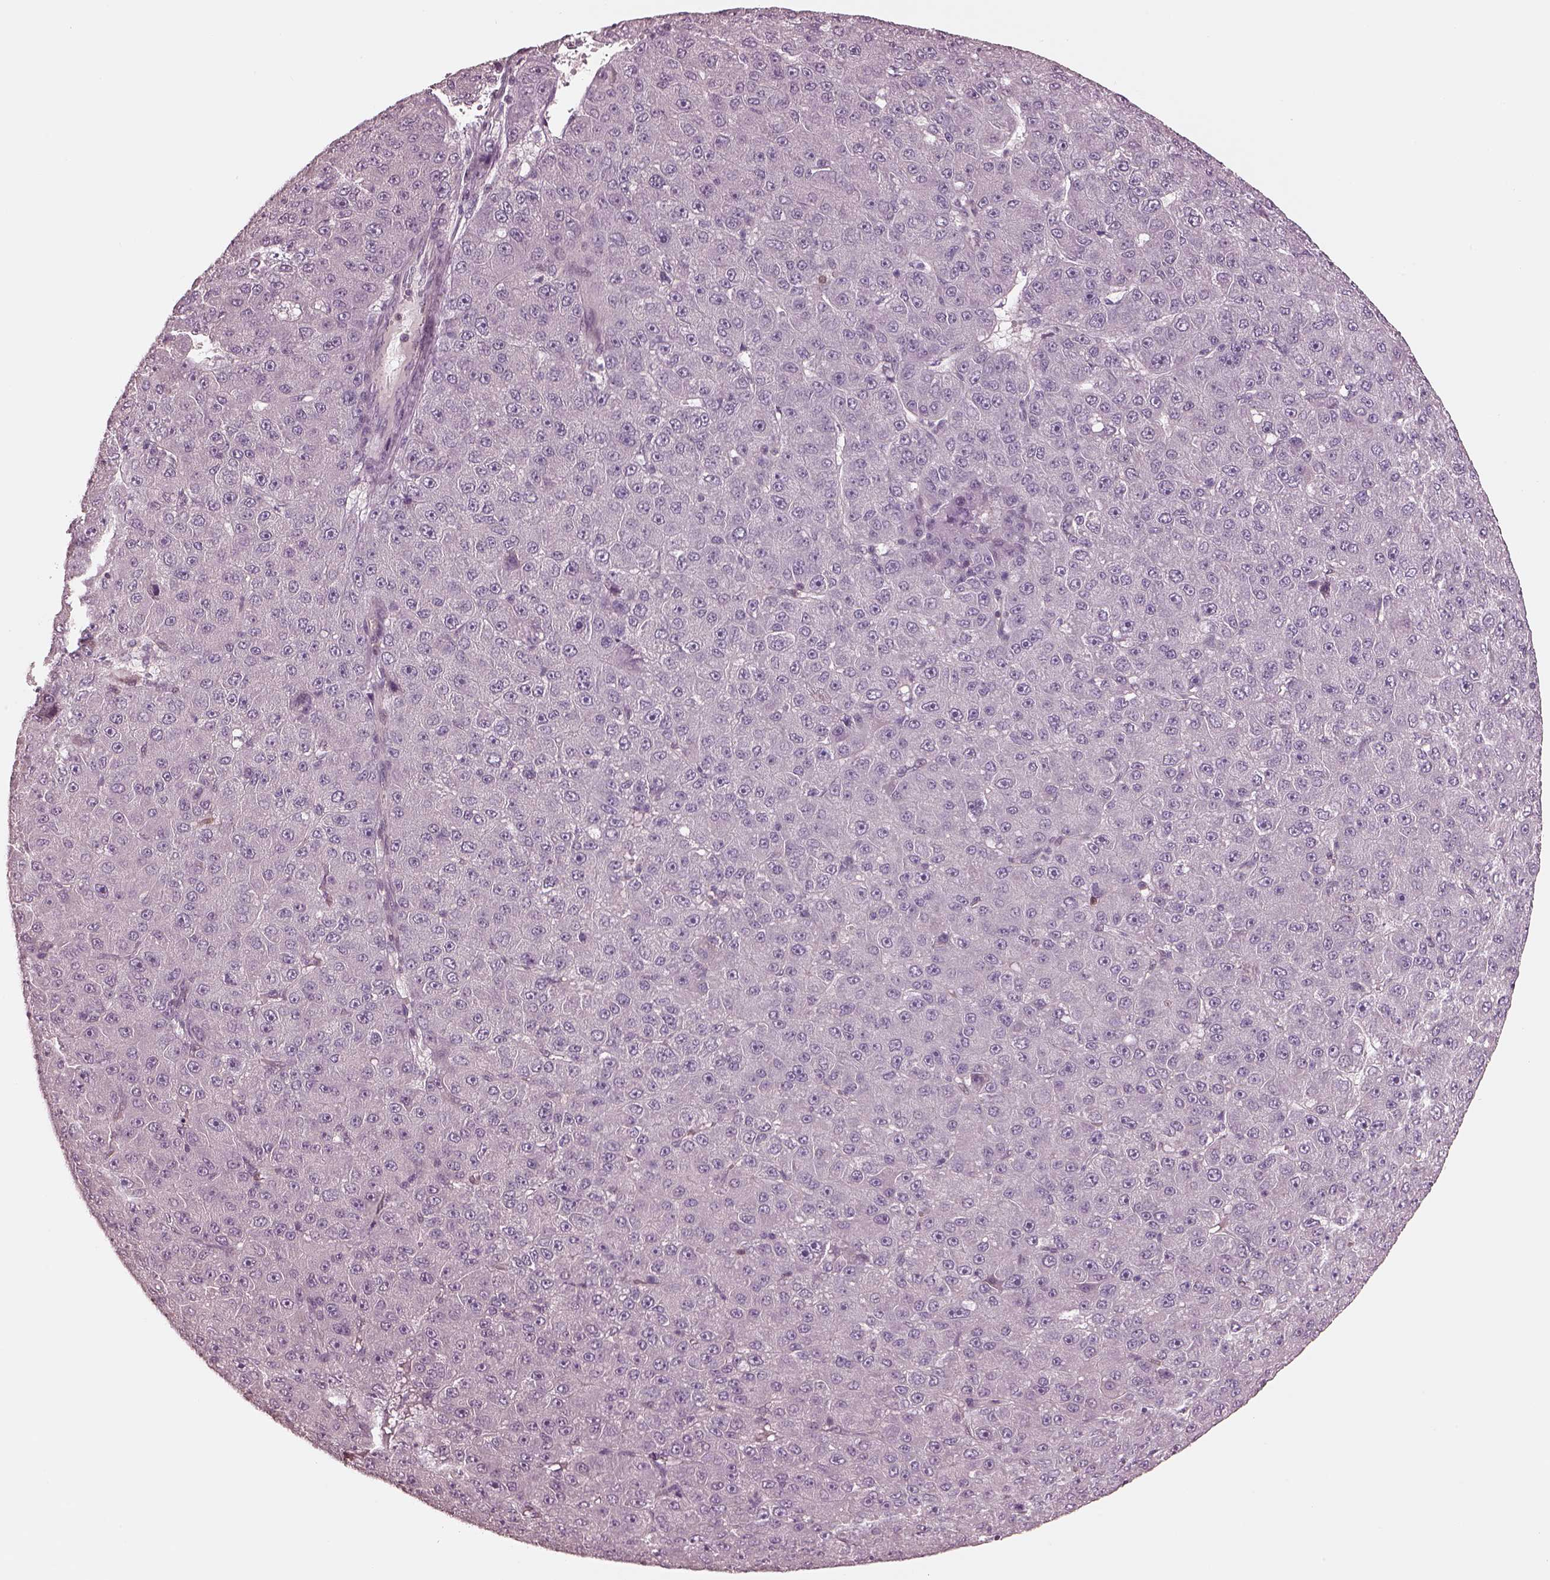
{"staining": {"intensity": "negative", "quantity": "none", "location": "none"}, "tissue": "liver cancer", "cell_type": "Tumor cells", "image_type": "cancer", "snomed": [{"axis": "morphology", "description": "Carcinoma, Hepatocellular, NOS"}, {"axis": "topography", "description": "Liver"}], "caption": "A histopathology image of liver cancer stained for a protein reveals no brown staining in tumor cells.", "gene": "EGR4", "patient": {"sex": "male", "age": 67}}